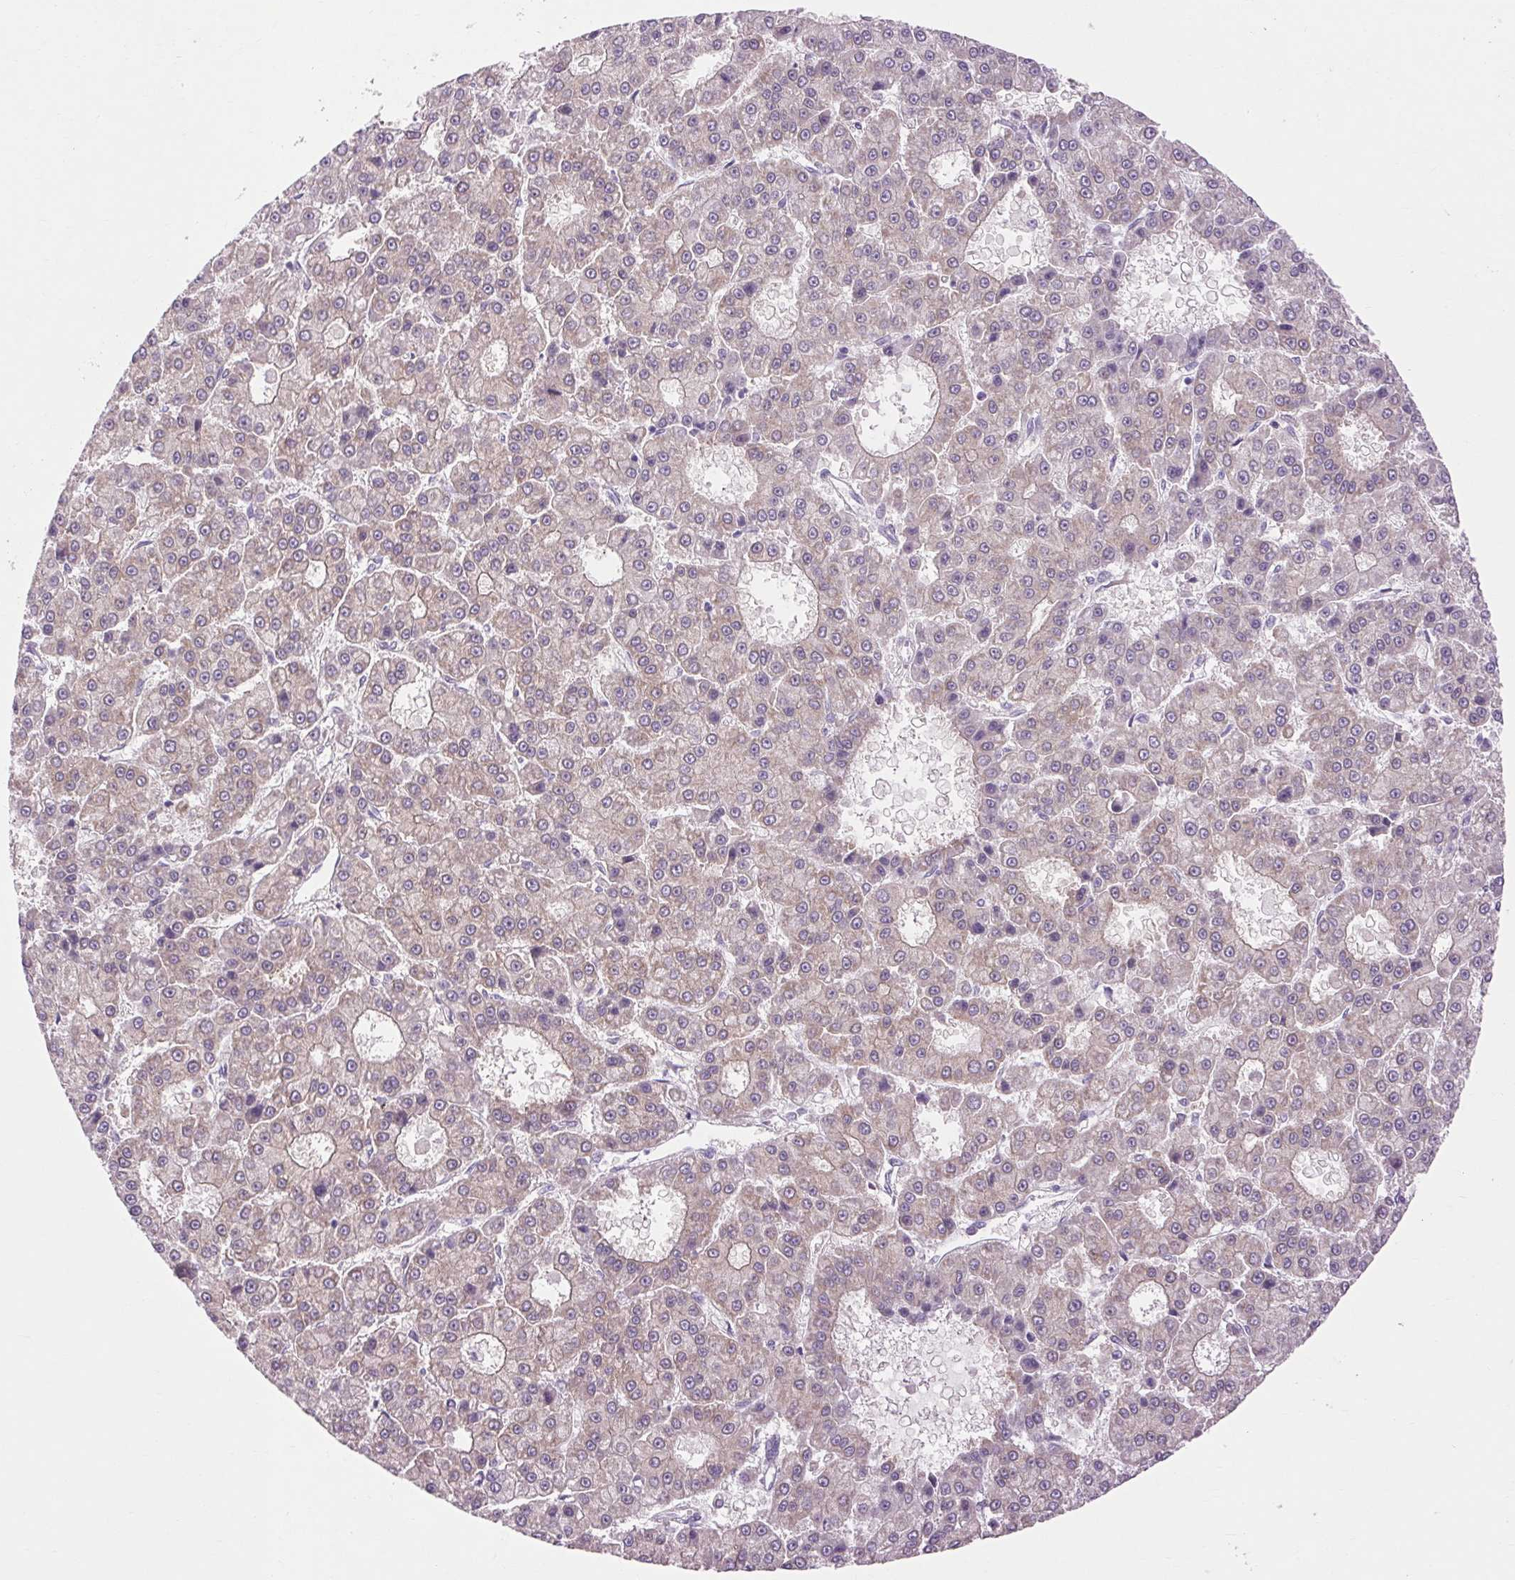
{"staining": {"intensity": "negative", "quantity": "none", "location": "none"}, "tissue": "liver cancer", "cell_type": "Tumor cells", "image_type": "cancer", "snomed": [{"axis": "morphology", "description": "Carcinoma, Hepatocellular, NOS"}, {"axis": "topography", "description": "Liver"}], "caption": "Immunohistochemistry photomicrograph of neoplastic tissue: liver cancer (hepatocellular carcinoma) stained with DAB reveals no significant protein positivity in tumor cells.", "gene": "SOWAHC", "patient": {"sex": "male", "age": 70}}